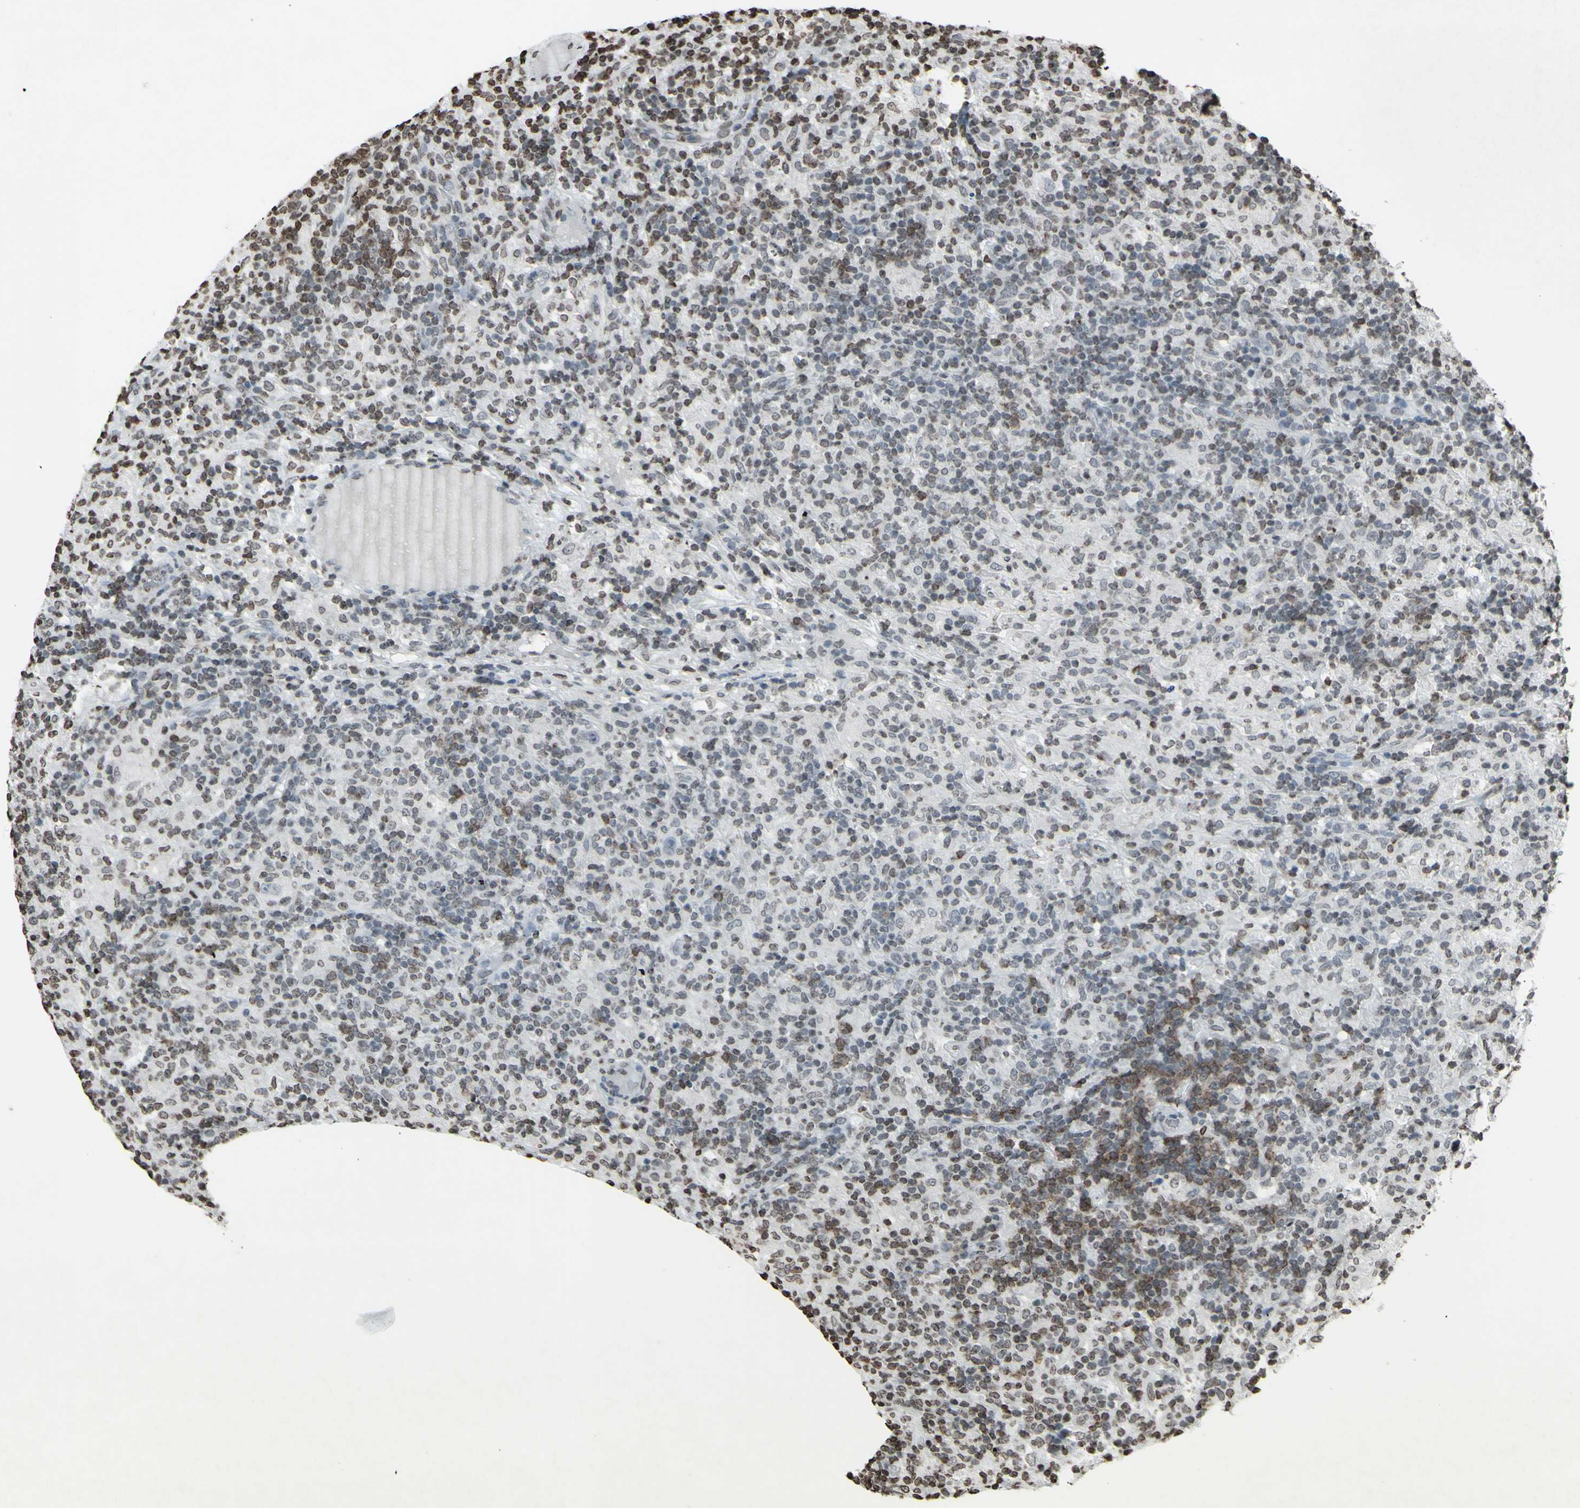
{"staining": {"intensity": "negative", "quantity": "none", "location": "none"}, "tissue": "lymphoma", "cell_type": "Tumor cells", "image_type": "cancer", "snomed": [{"axis": "morphology", "description": "Hodgkin's disease, NOS"}, {"axis": "topography", "description": "Lymph node"}], "caption": "Tumor cells show no significant protein staining in lymphoma.", "gene": "CD79B", "patient": {"sex": "male", "age": 70}}